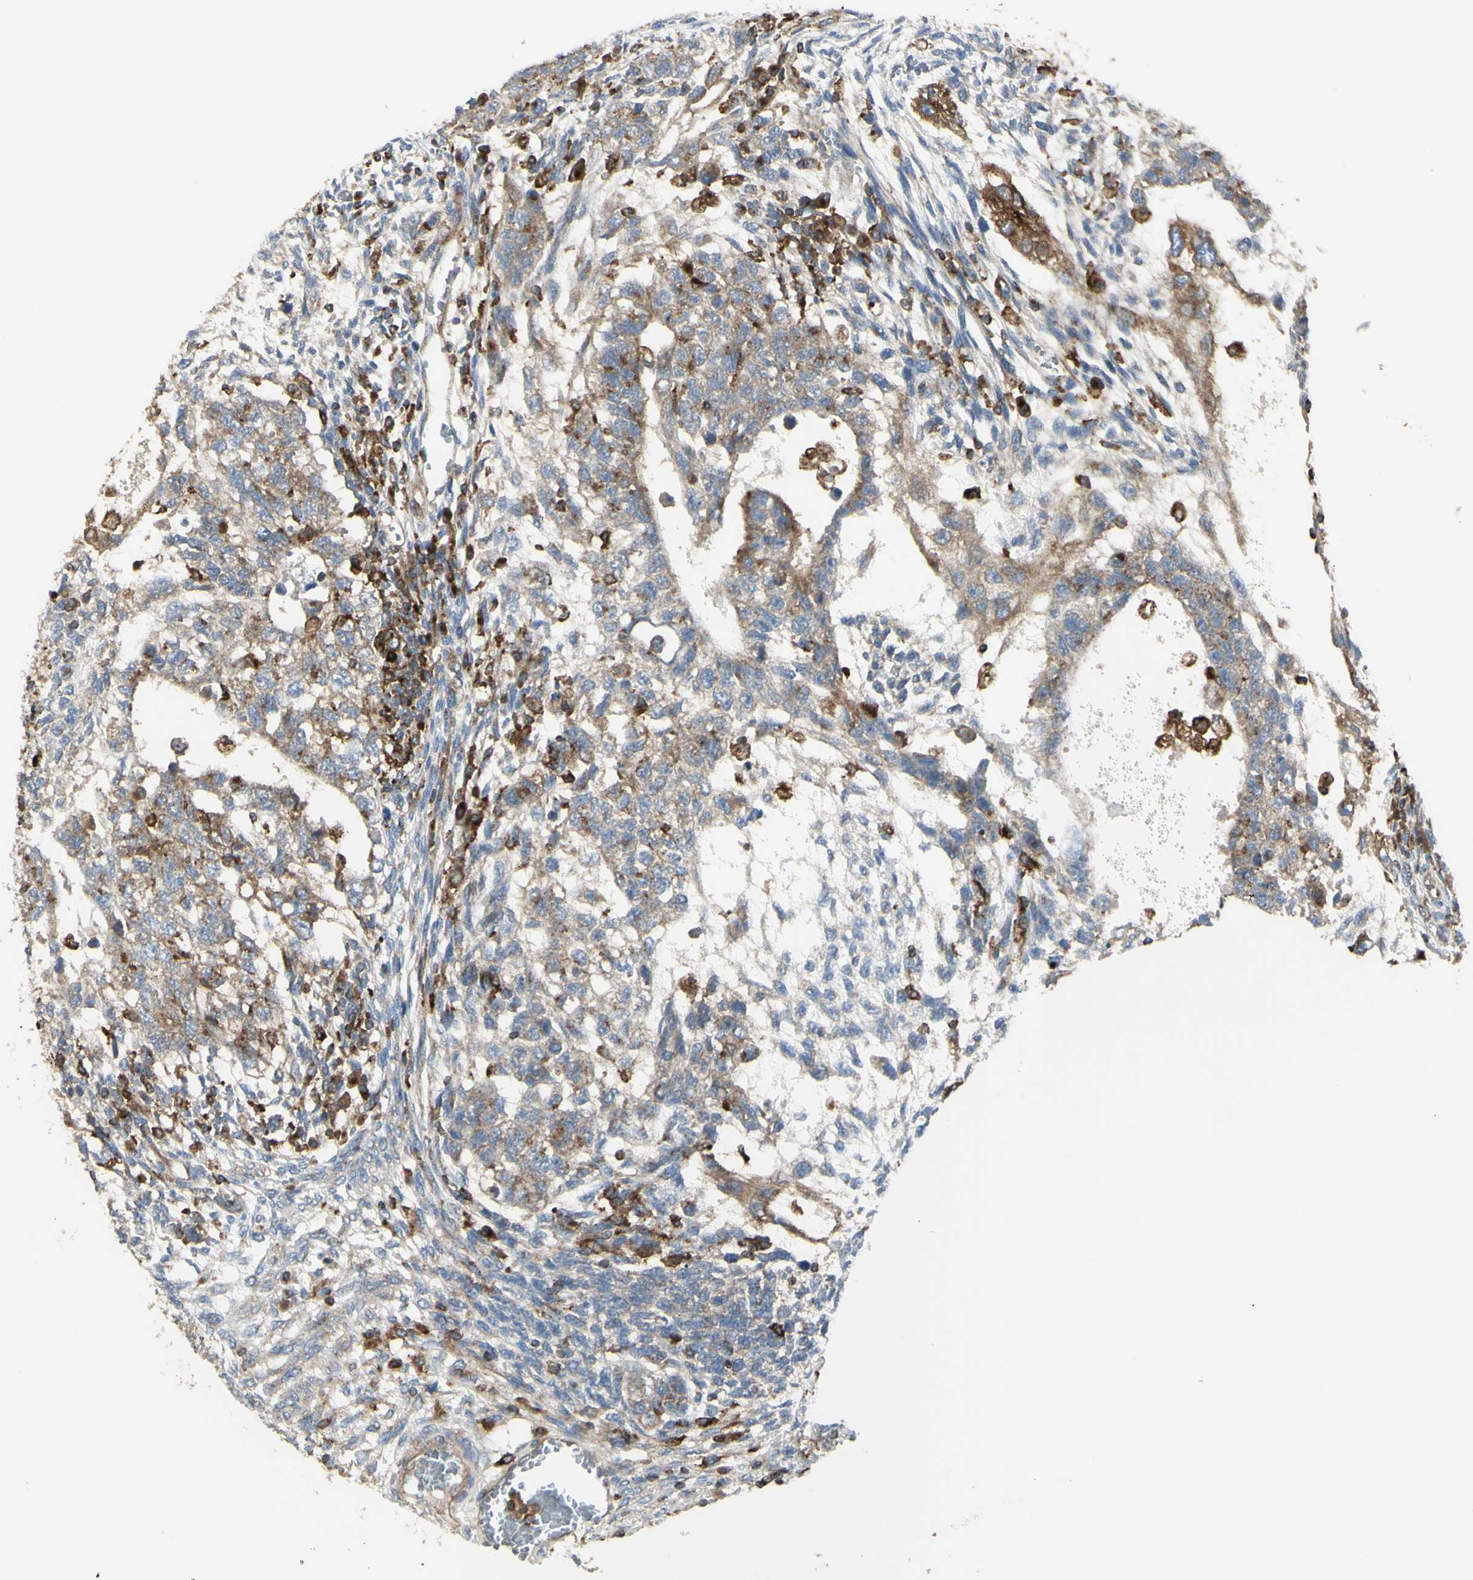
{"staining": {"intensity": "moderate", "quantity": ">75%", "location": "cytoplasmic/membranous"}, "tissue": "testis cancer", "cell_type": "Tumor cells", "image_type": "cancer", "snomed": [{"axis": "morphology", "description": "Normal tissue, NOS"}, {"axis": "morphology", "description": "Carcinoma, Embryonal, NOS"}, {"axis": "topography", "description": "Testis"}], "caption": "IHC staining of testis cancer, which exhibits medium levels of moderate cytoplasmic/membranous positivity in approximately >75% of tumor cells indicating moderate cytoplasmic/membranous protein staining. The staining was performed using DAB (brown) for protein detection and nuclei were counterstained in hematoxylin (blue).", "gene": "NAPA", "patient": {"sex": "male", "age": 36}}